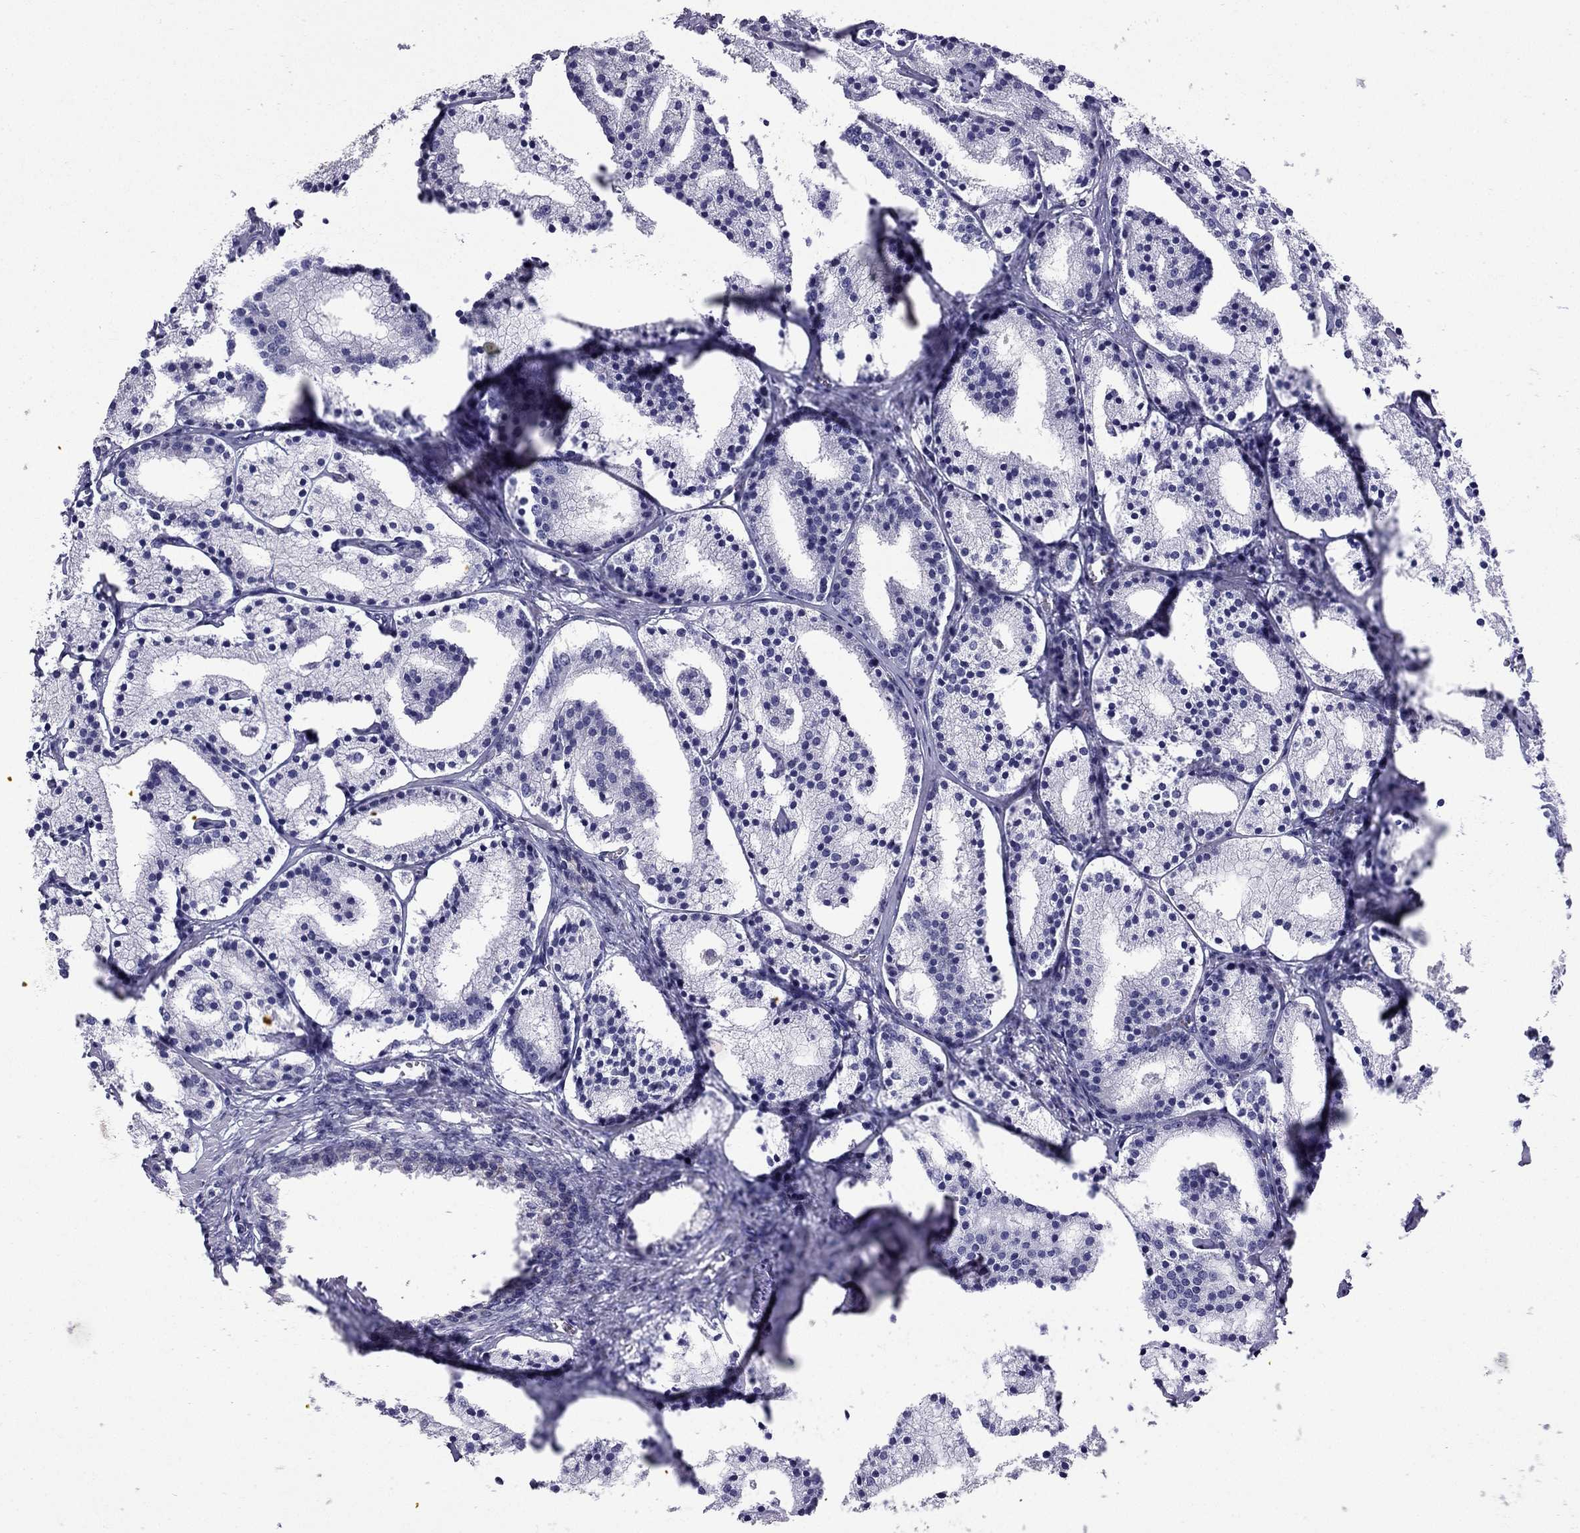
{"staining": {"intensity": "negative", "quantity": "none", "location": "none"}, "tissue": "prostate cancer", "cell_type": "Tumor cells", "image_type": "cancer", "snomed": [{"axis": "morphology", "description": "Adenocarcinoma, NOS"}, {"axis": "topography", "description": "Prostate"}], "caption": "DAB (3,3'-diaminobenzidine) immunohistochemical staining of prostate adenocarcinoma displays no significant staining in tumor cells. (DAB immunohistochemistry (IHC), high magnification).", "gene": "GJA8", "patient": {"sex": "male", "age": 69}}